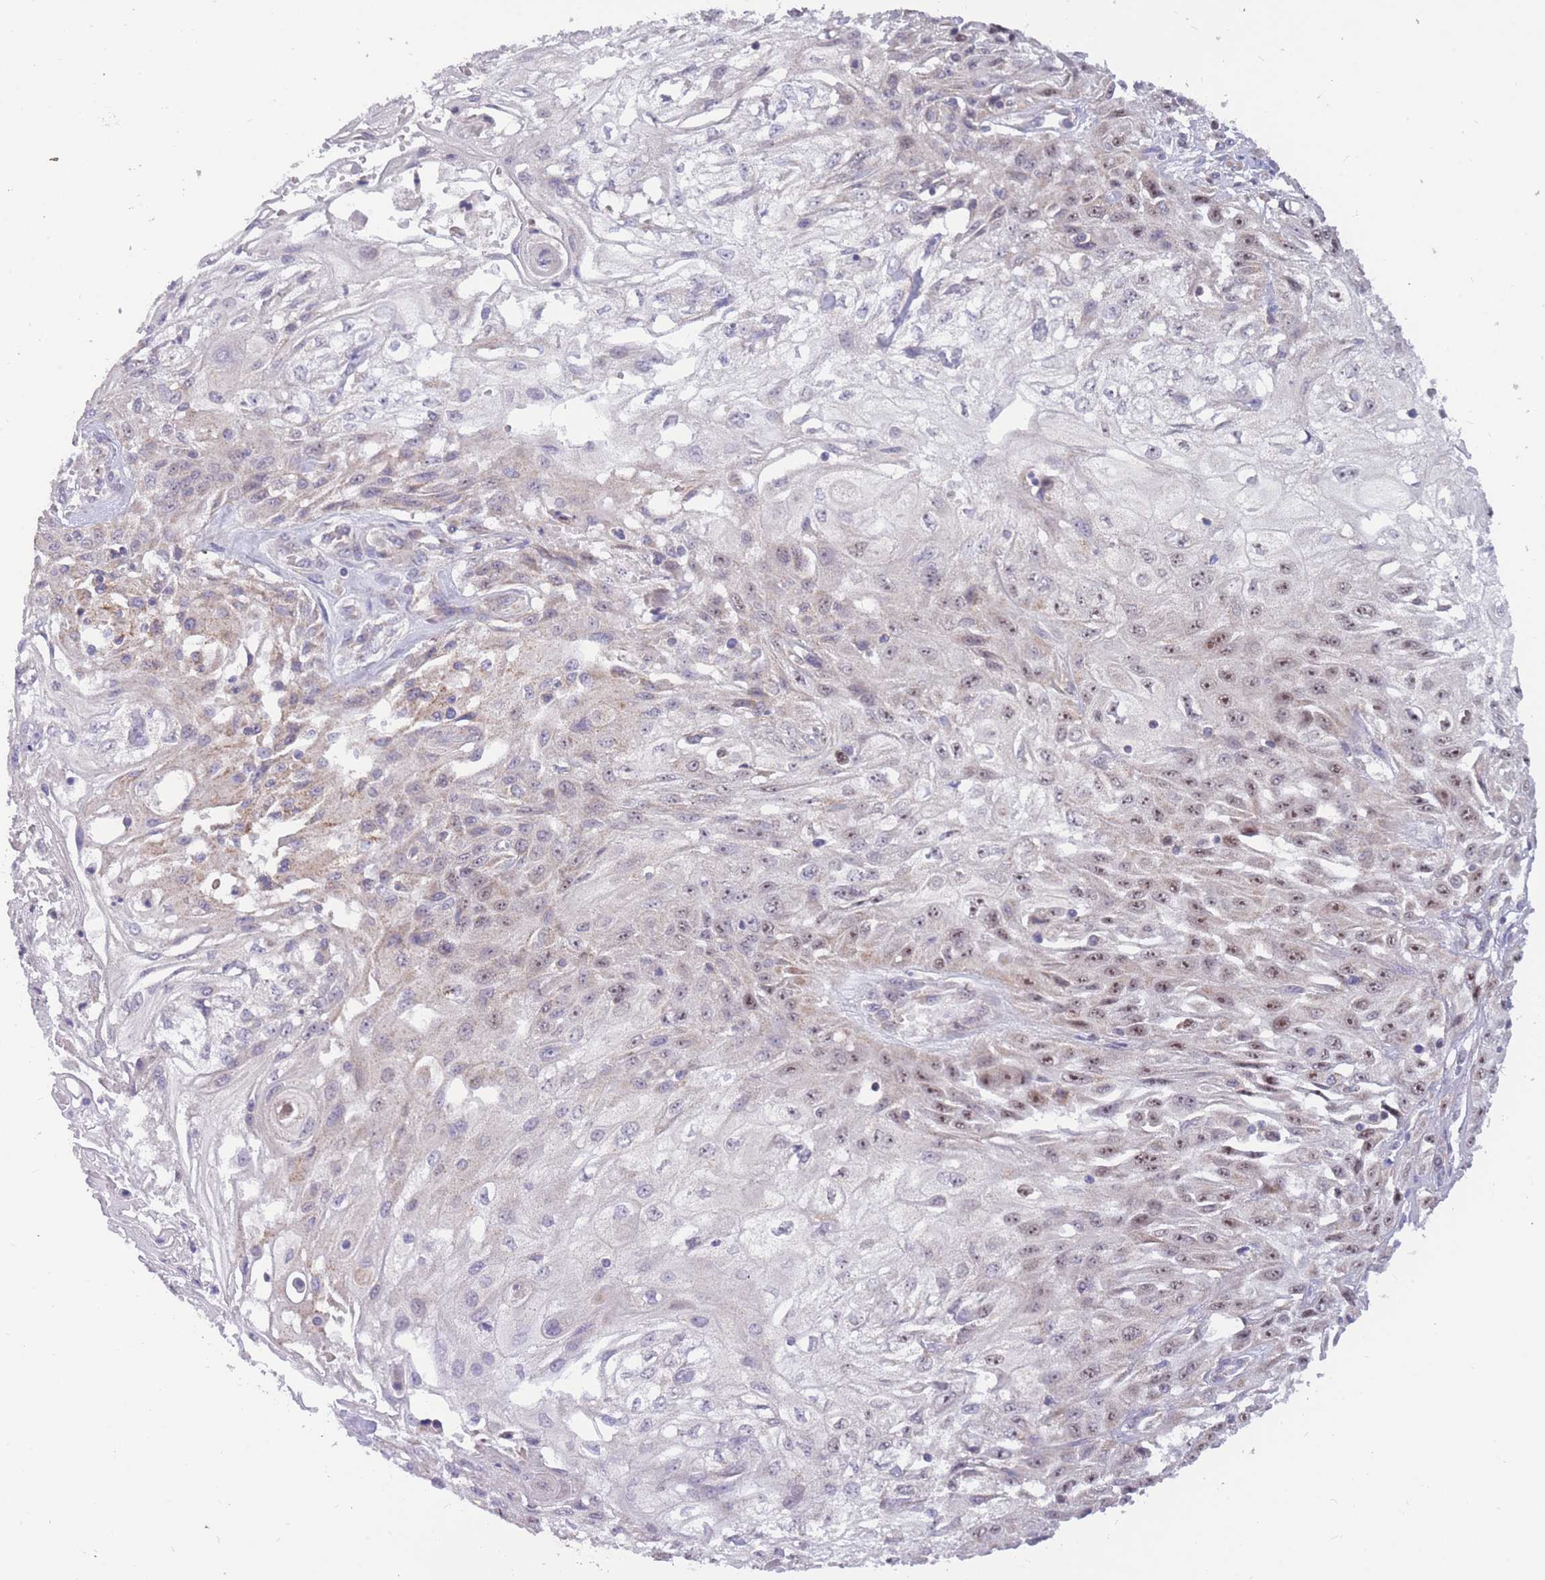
{"staining": {"intensity": "moderate", "quantity": "<25%", "location": "nuclear"}, "tissue": "skin cancer", "cell_type": "Tumor cells", "image_type": "cancer", "snomed": [{"axis": "morphology", "description": "Squamous cell carcinoma, NOS"}, {"axis": "morphology", "description": "Squamous cell carcinoma, metastatic, NOS"}, {"axis": "topography", "description": "Skin"}, {"axis": "topography", "description": "Lymph node"}], "caption": "This photomicrograph displays immunohistochemistry staining of skin squamous cell carcinoma, with low moderate nuclear positivity in about <25% of tumor cells.", "gene": "MCIDAS", "patient": {"sex": "male", "age": 75}}